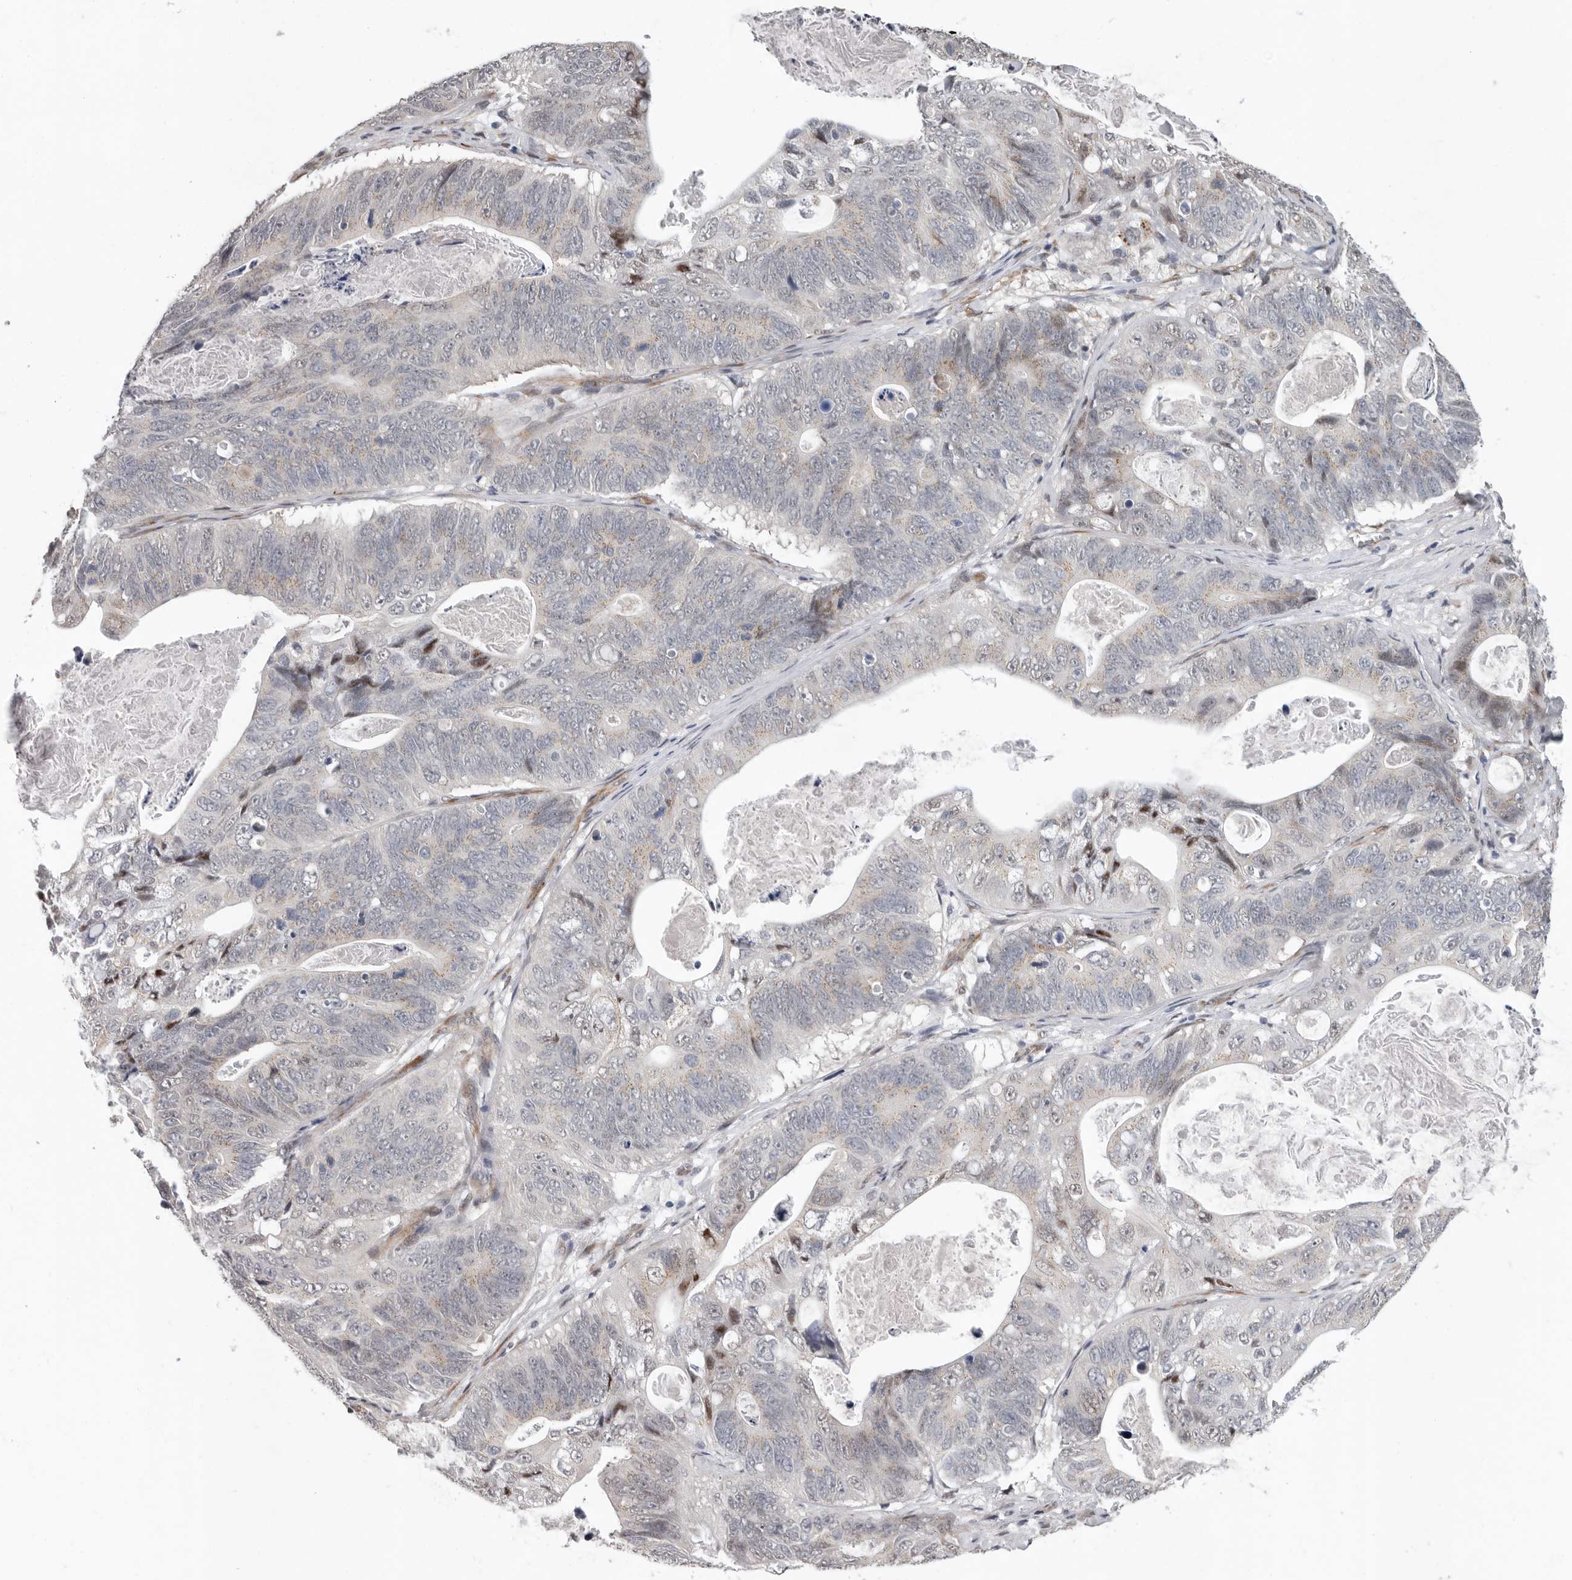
{"staining": {"intensity": "negative", "quantity": "none", "location": "none"}, "tissue": "stomach cancer", "cell_type": "Tumor cells", "image_type": "cancer", "snomed": [{"axis": "morphology", "description": "Normal tissue, NOS"}, {"axis": "morphology", "description": "Adenocarcinoma, NOS"}, {"axis": "topography", "description": "Stomach"}], "caption": "Tumor cells are negative for brown protein staining in stomach cancer (adenocarcinoma).", "gene": "RALGPS2", "patient": {"sex": "female", "age": 89}}